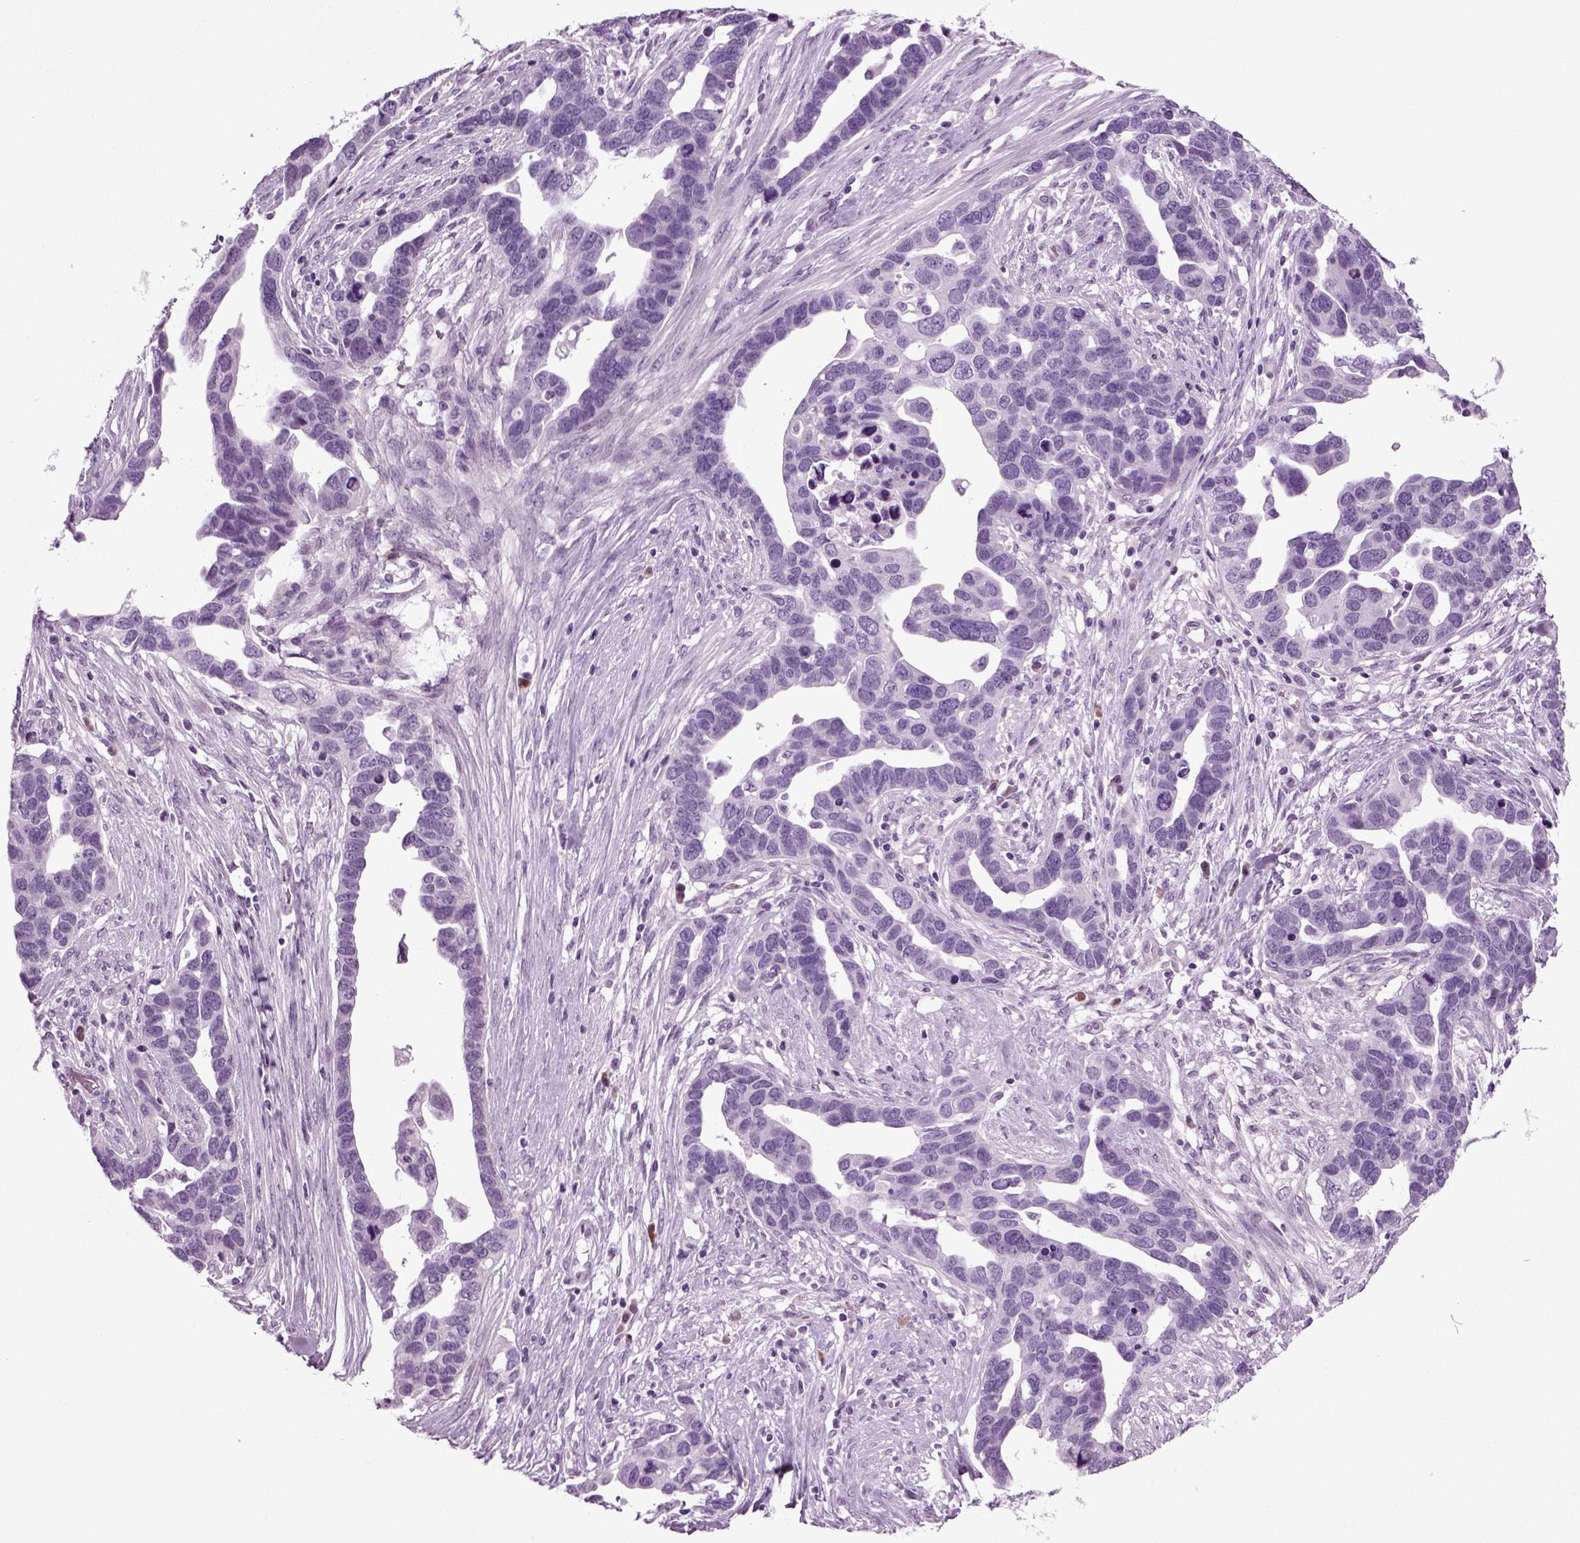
{"staining": {"intensity": "negative", "quantity": "none", "location": "none"}, "tissue": "ovarian cancer", "cell_type": "Tumor cells", "image_type": "cancer", "snomed": [{"axis": "morphology", "description": "Cystadenocarcinoma, serous, NOS"}, {"axis": "topography", "description": "Ovary"}], "caption": "The photomicrograph reveals no significant expression in tumor cells of serous cystadenocarcinoma (ovarian).", "gene": "PRLH", "patient": {"sex": "female", "age": 54}}